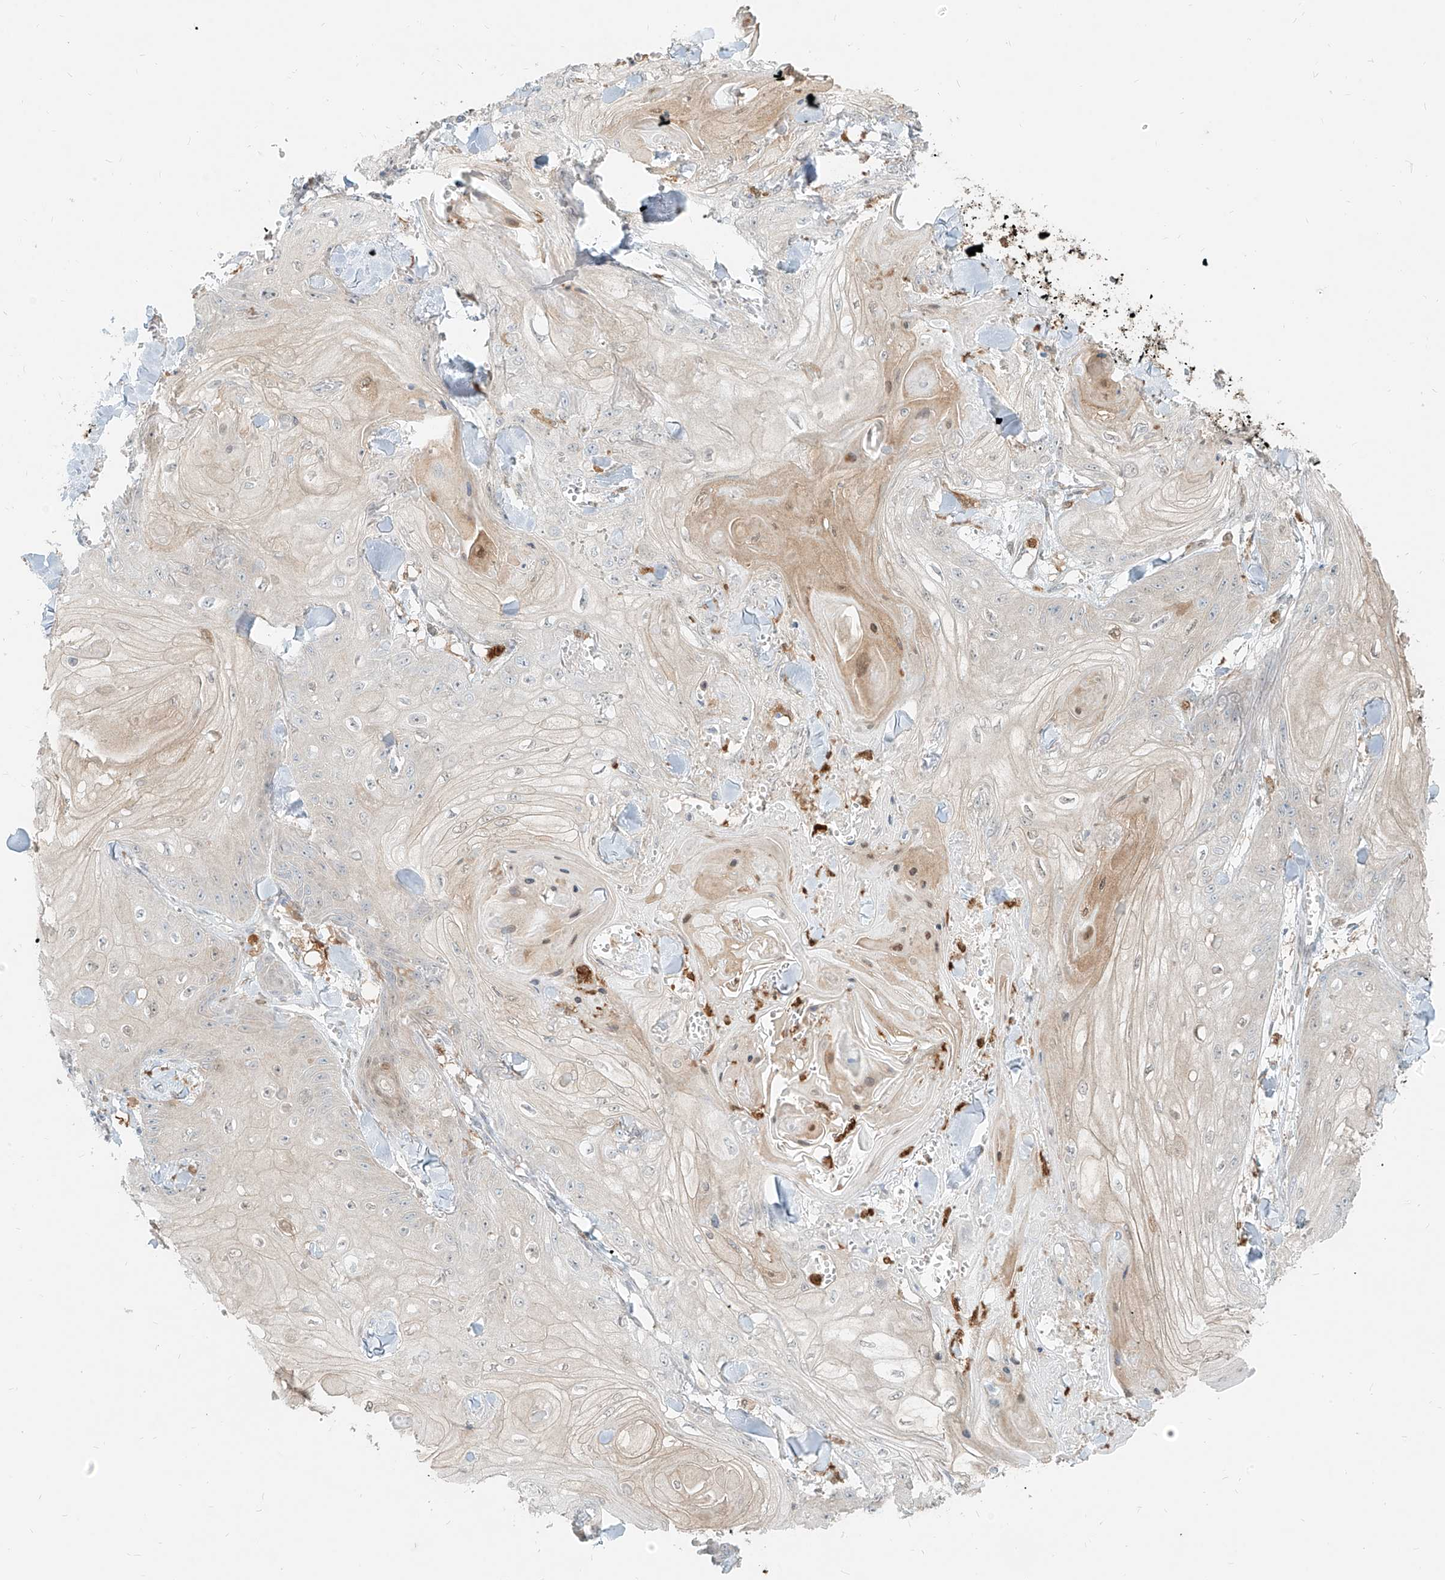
{"staining": {"intensity": "negative", "quantity": "none", "location": "none"}, "tissue": "skin cancer", "cell_type": "Tumor cells", "image_type": "cancer", "snomed": [{"axis": "morphology", "description": "Squamous cell carcinoma, NOS"}, {"axis": "topography", "description": "Skin"}], "caption": "Tumor cells are negative for brown protein staining in skin cancer (squamous cell carcinoma).", "gene": "PGD", "patient": {"sex": "male", "age": 74}}